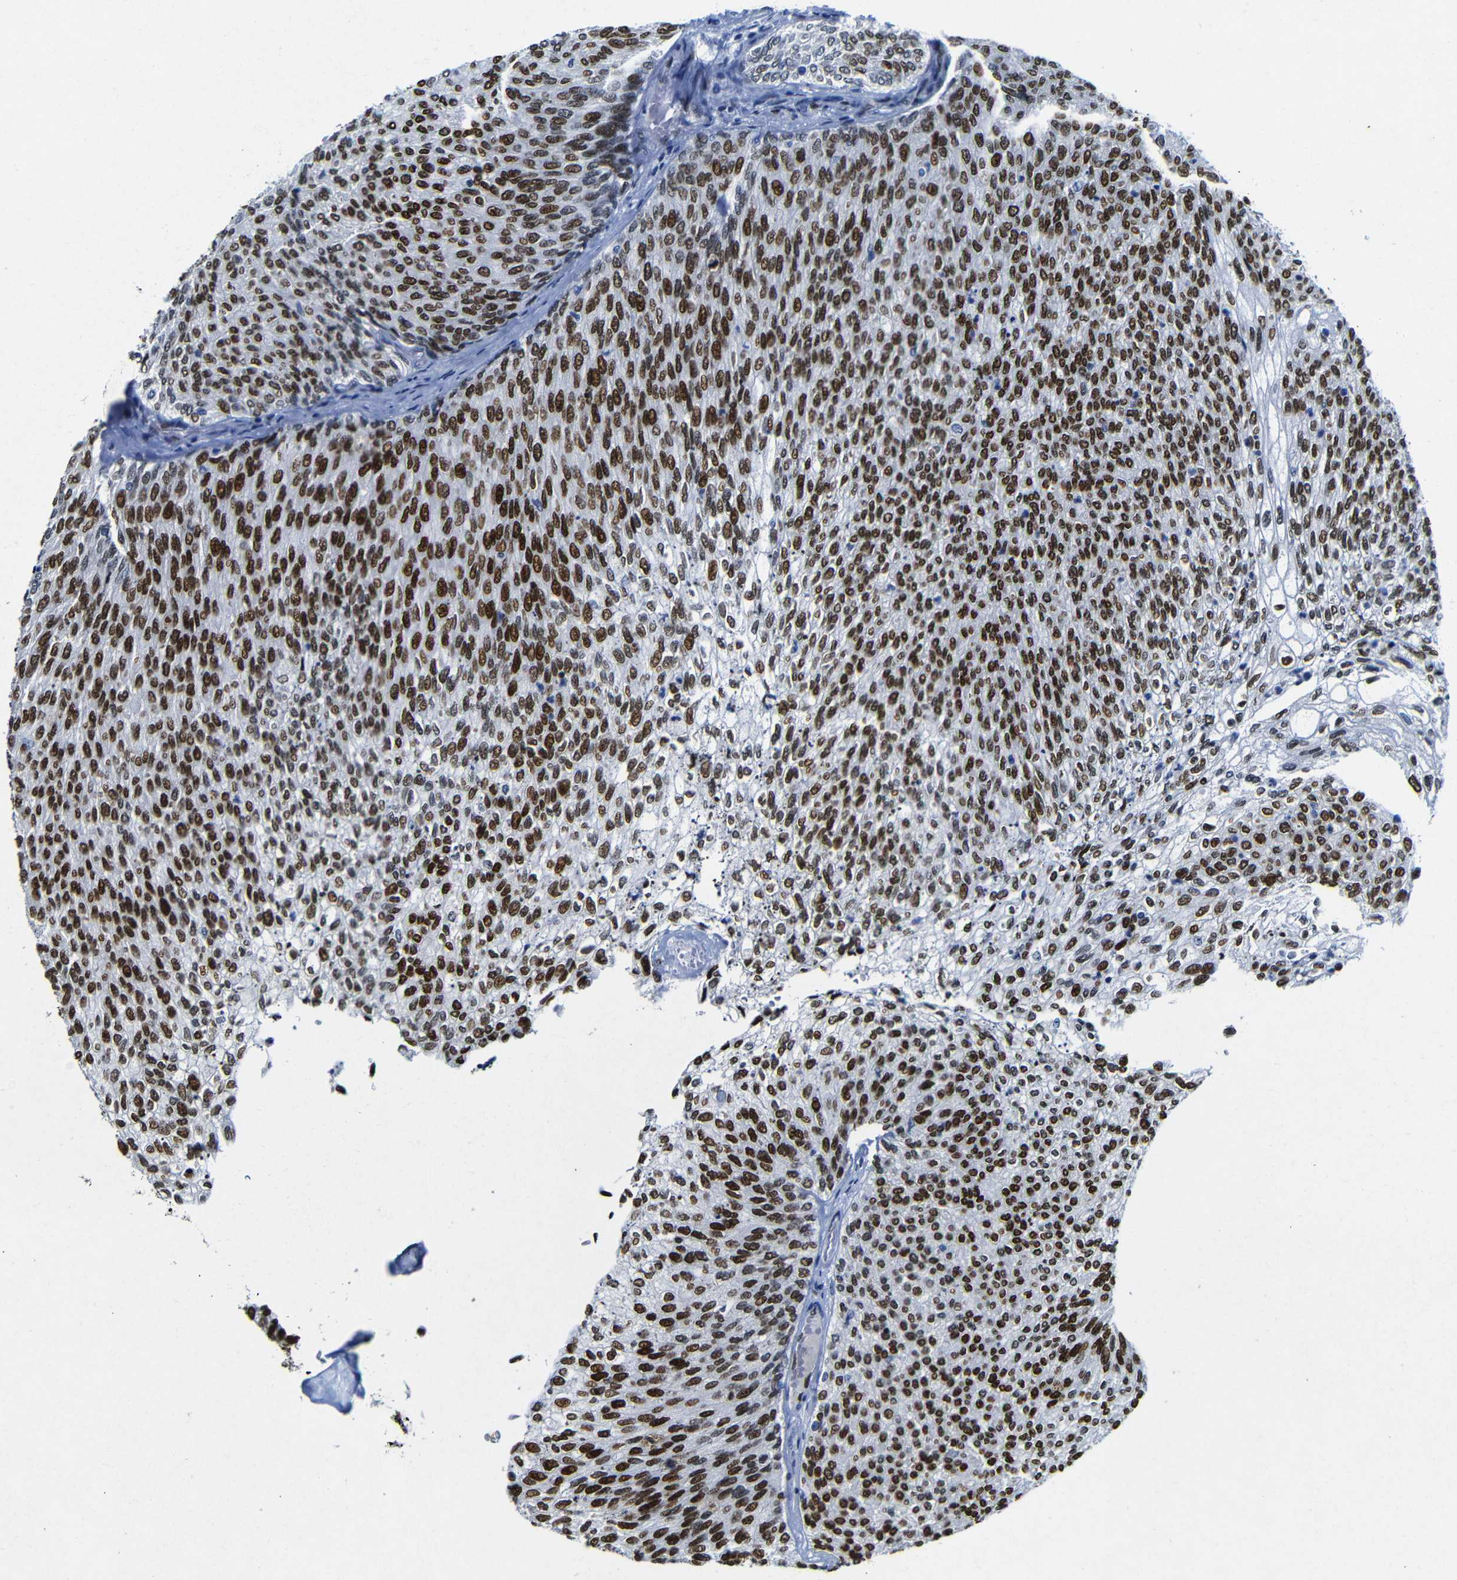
{"staining": {"intensity": "strong", "quantity": ">75%", "location": "nuclear"}, "tissue": "urothelial cancer", "cell_type": "Tumor cells", "image_type": "cancer", "snomed": [{"axis": "morphology", "description": "Urothelial carcinoma, Low grade"}, {"axis": "topography", "description": "Urinary bladder"}], "caption": "This histopathology image demonstrates low-grade urothelial carcinoma stained with IHC to label a protein in brown. The nuclear of tumor cells show strong positivity for the protein. Nuclei are counter-stained blue.", "gene": "FOSL2", "patient": {"sex": "female", "age": 79}}